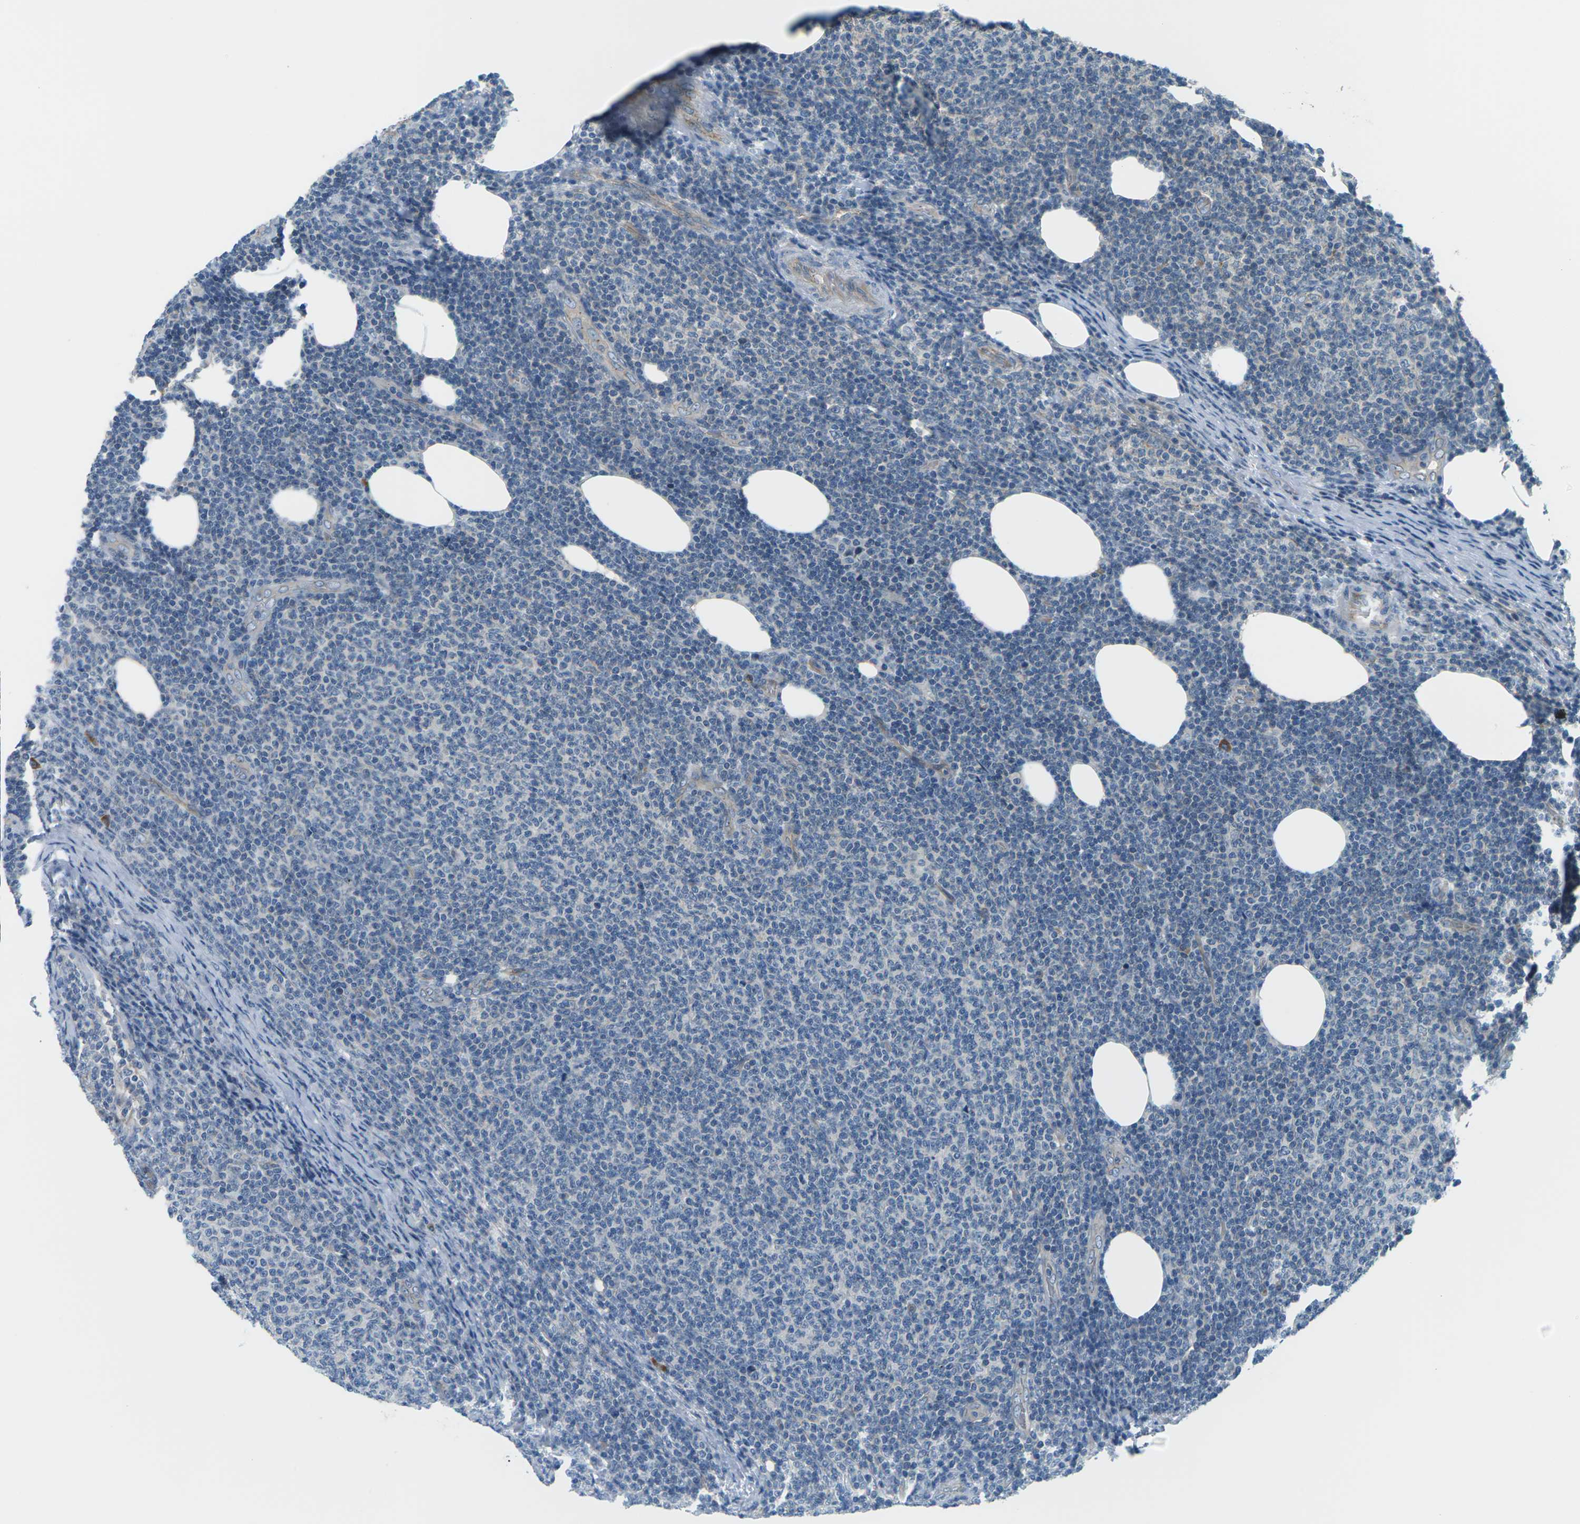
{"staining": {"intensity": "negative", "quantity": "none", "location": "none"}, "tissue": "lymphoma", "cell_type": "Tumor cells", "image_type": "cancer", "snomed": [{"axis": "morphology", "description": "Malignant lymphoma, non-Hodgkin's type, Low grade"}, {"axis": "topography", "description": "Lymph node"}], "caption": "Tumor cells are negative for brown protein staining in malignant lymphoma, non-Hodgkin's type (low-grade). Brightfield microscopy of IHC stained with DAB (3,3'-diaminobenzidine) (brown) and hematoxylin (blue), captured at high magnification.", "gene": "SLC13A3", "patient": {"sex": "male", "age": 66}}